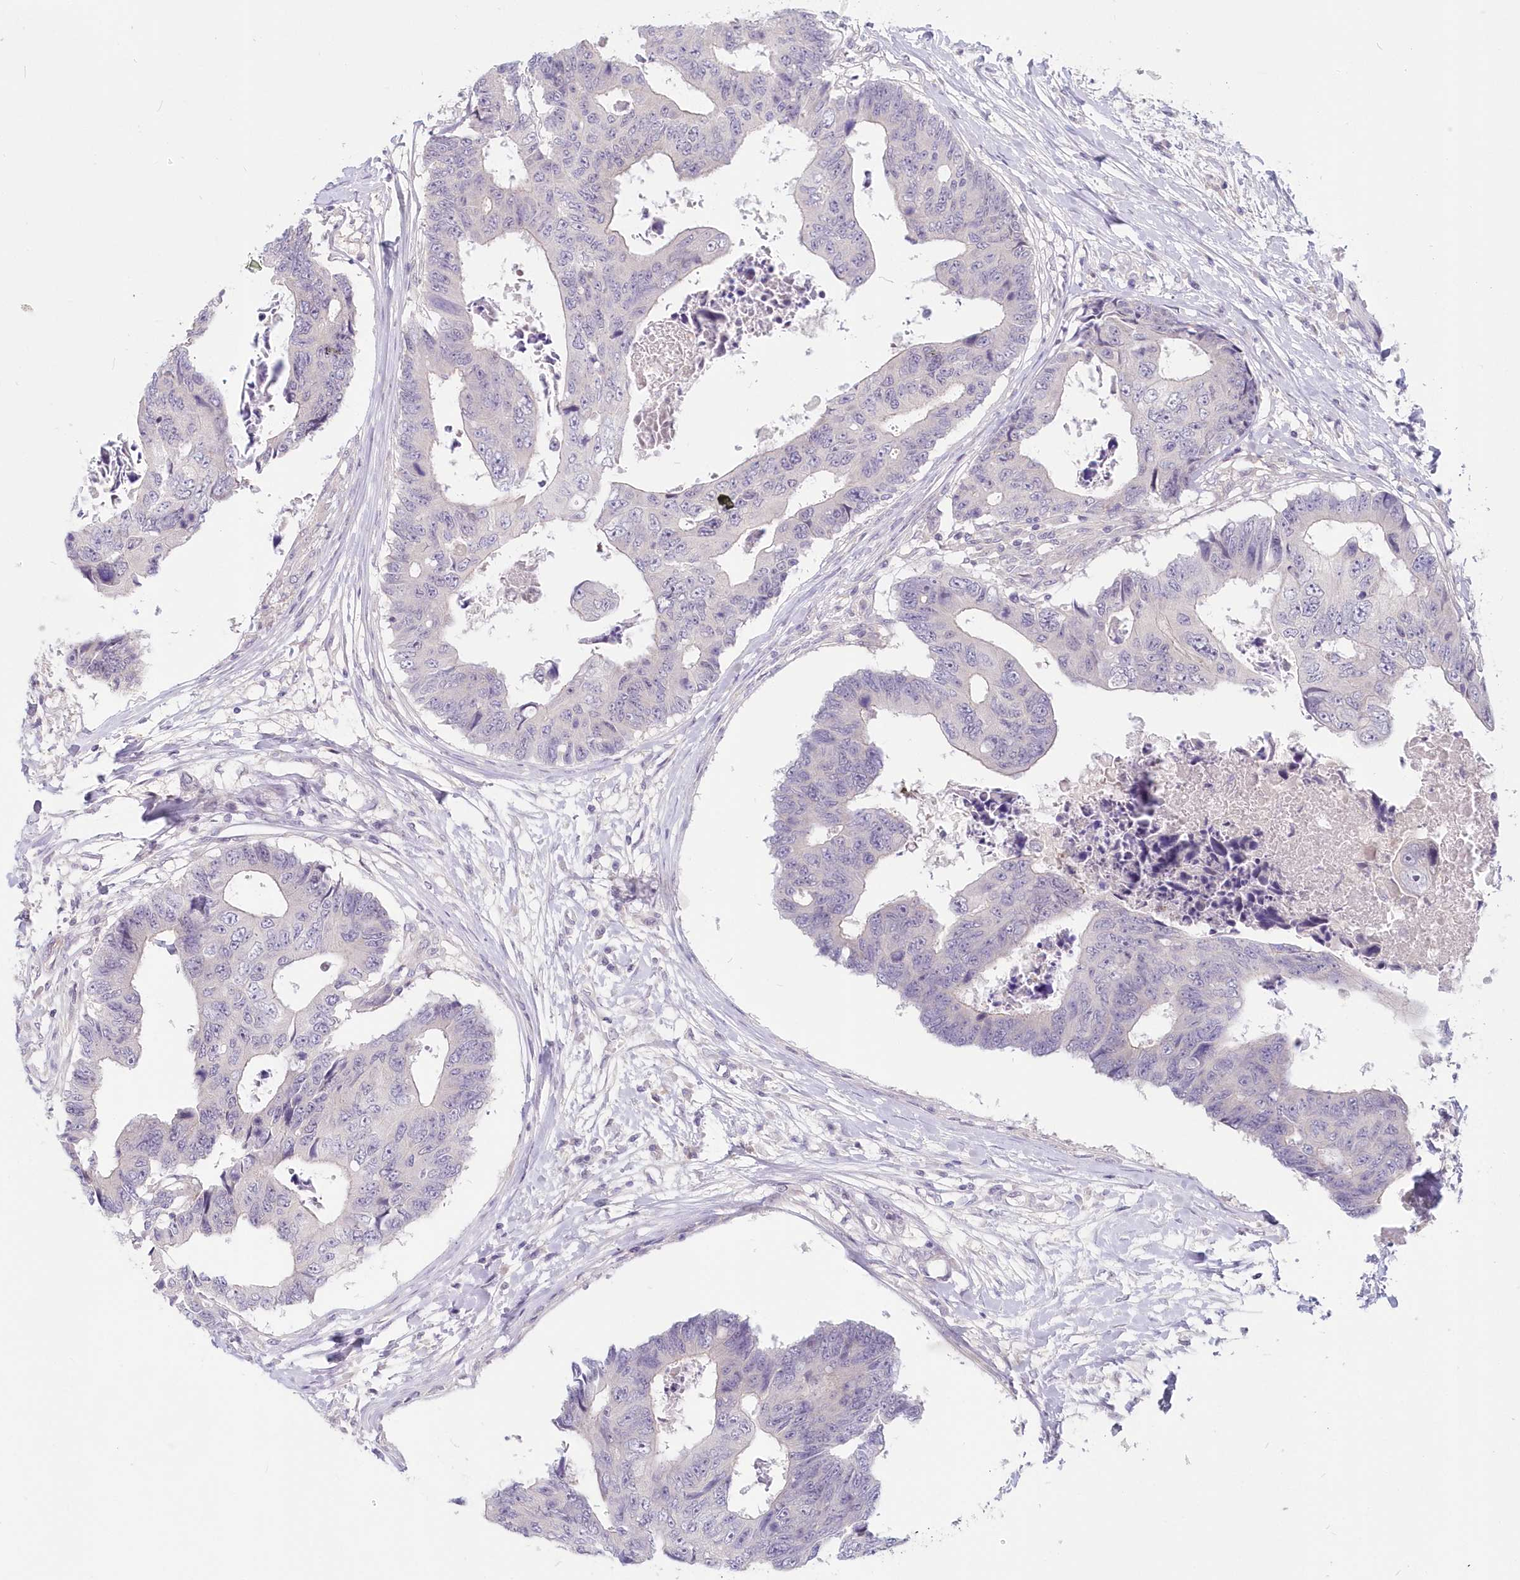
{"staining": {"intensity": "negative", "quantity": "none", "location": "none"}, "tissue": "colorectal cancer", "cell_type": "Tumor cells", "image_type": "cancer", "snomed": [{"axis": "morphology", "description": "Adenocarcinoma, NOS"}, {"axis": "topography", "description": "Rectum"}], "caption": "Colorectal cancer stained for a protein using IHC displays no positivity tumor cells.", "gene": "KATNA1", "patient": {"sex": "male", "age": 84}}